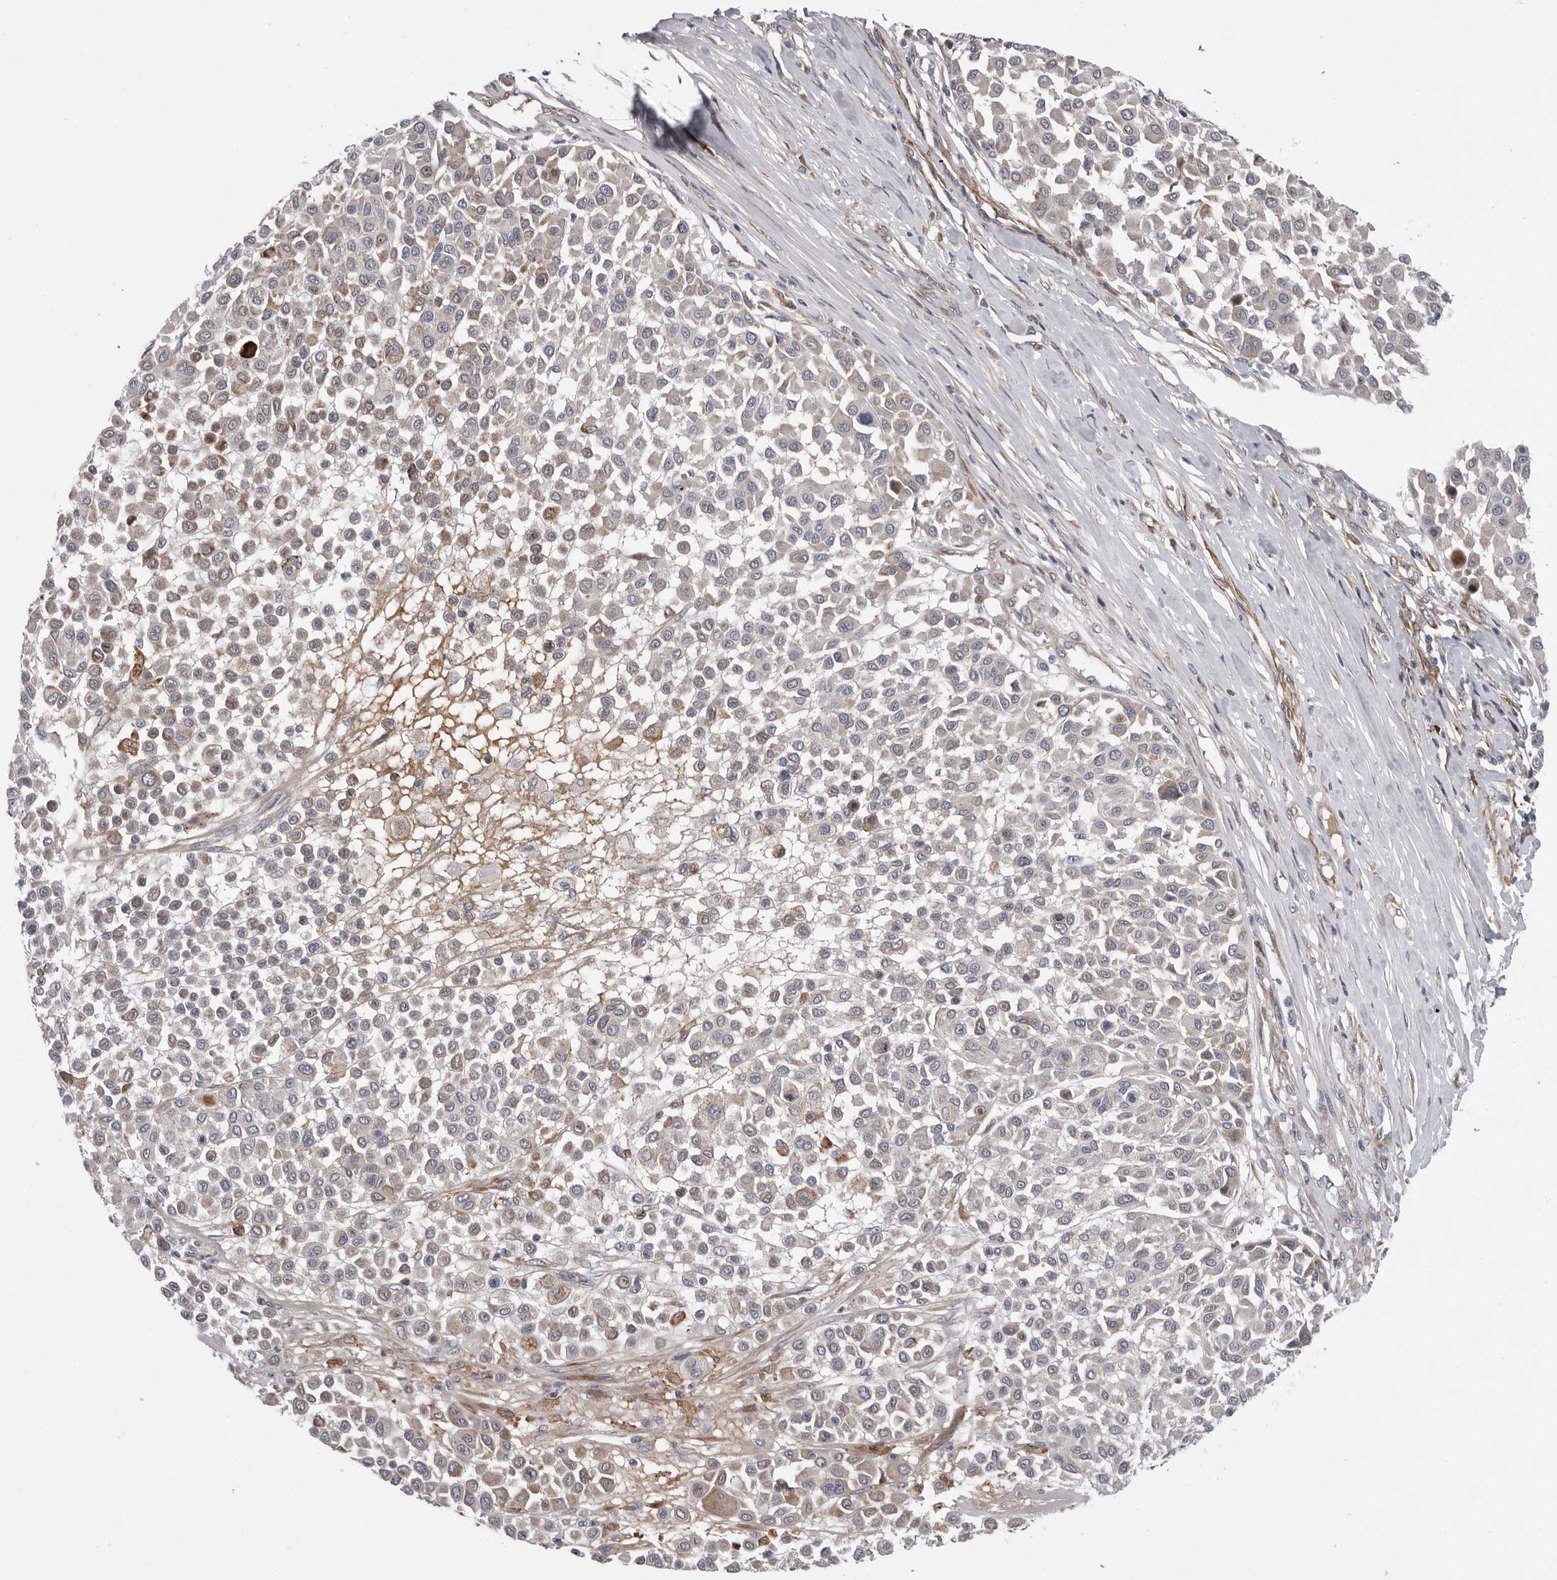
{"staining": {"intensity": "moderate", "quantity": "<25%", "location": "cytoplasmic/membranous"}, "tissue": "melanoma", "cell_type": "Tumor cells", "image_type": "cancer", "snomed": [{"axis": "morphology", "description": "Malignant melanoma, Metastatic site"}, {"axis": "topography", "description": "Soft tissue"}], "caption": "Immunohistochemistry (IHC) of melanoma shows low levels of moderate cytoplasmic/membranous staining in about <25% of tumor cells. (brown staining indicates protein expression, while blue staining denotes nuclei).", "gene": "ATXN3L", "patient": {"sex": "male", "age": 41}}